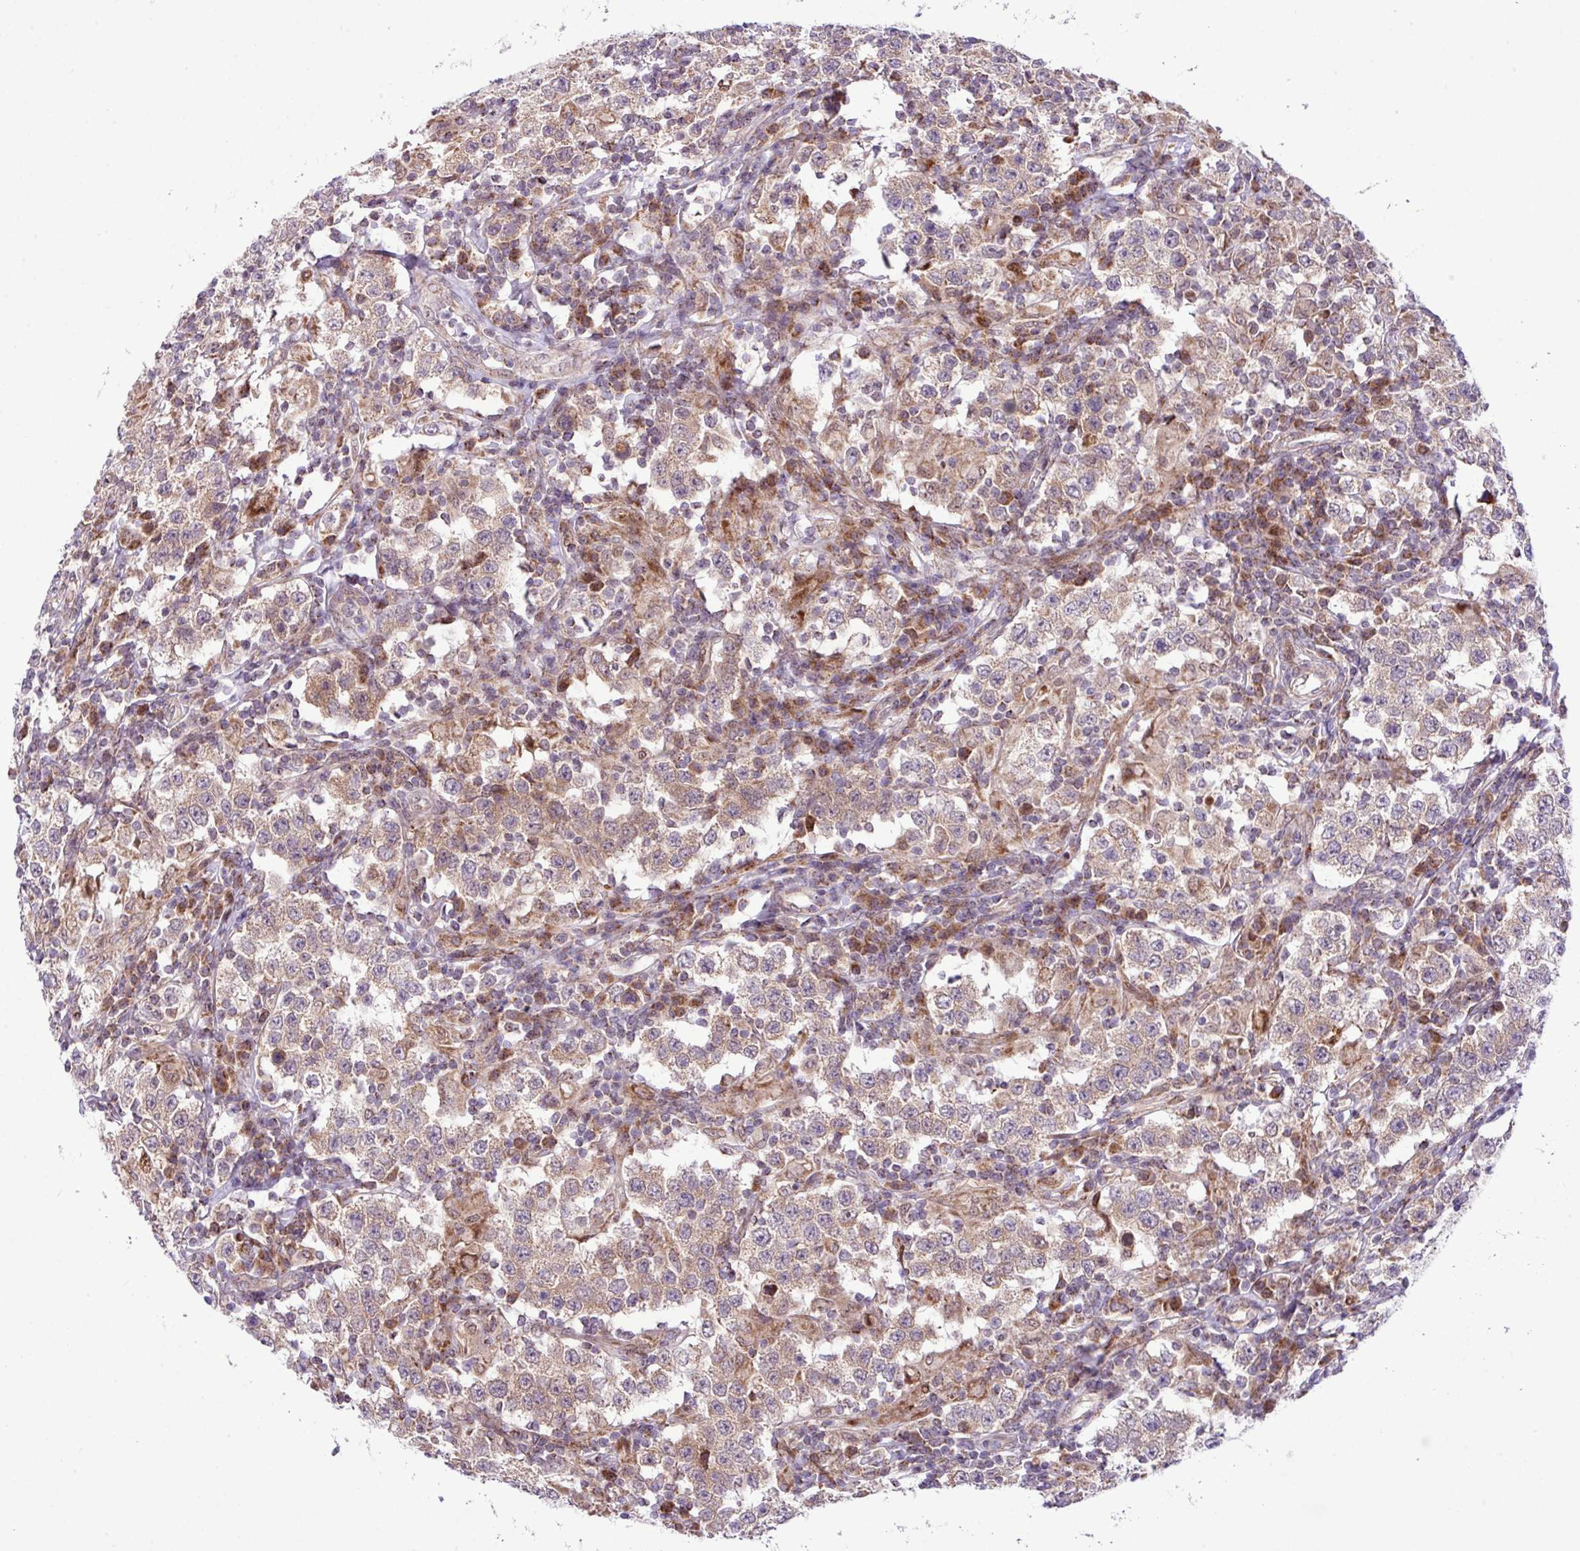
{"staining": {"intensity": "weak", "quantity": "25%-75%", "location": "cytoplasmic/membranous"}, "tissue": "testis cancer", "cell_type": "Tumor cells", "image_type": "cancer", "snomed": [{"axis": "morphology", "description": "Seminoma, NOS"}, {"axis": "morphology", "description": "Carcinoma, Embryonal, NOS"}, {"axis": "topography", "description": "Testis"}], "caption": "This photomicrograph exhibits seminoma (testis) stained with immunohistochemistry to label a protein in brown. The cytoplasmic/membranous of tumor cells show weak positivity for the protein. Nuclei are counter-stained blue.", "gene": "B3GNT9", "patient": {"sex": "male", "age": 41}}